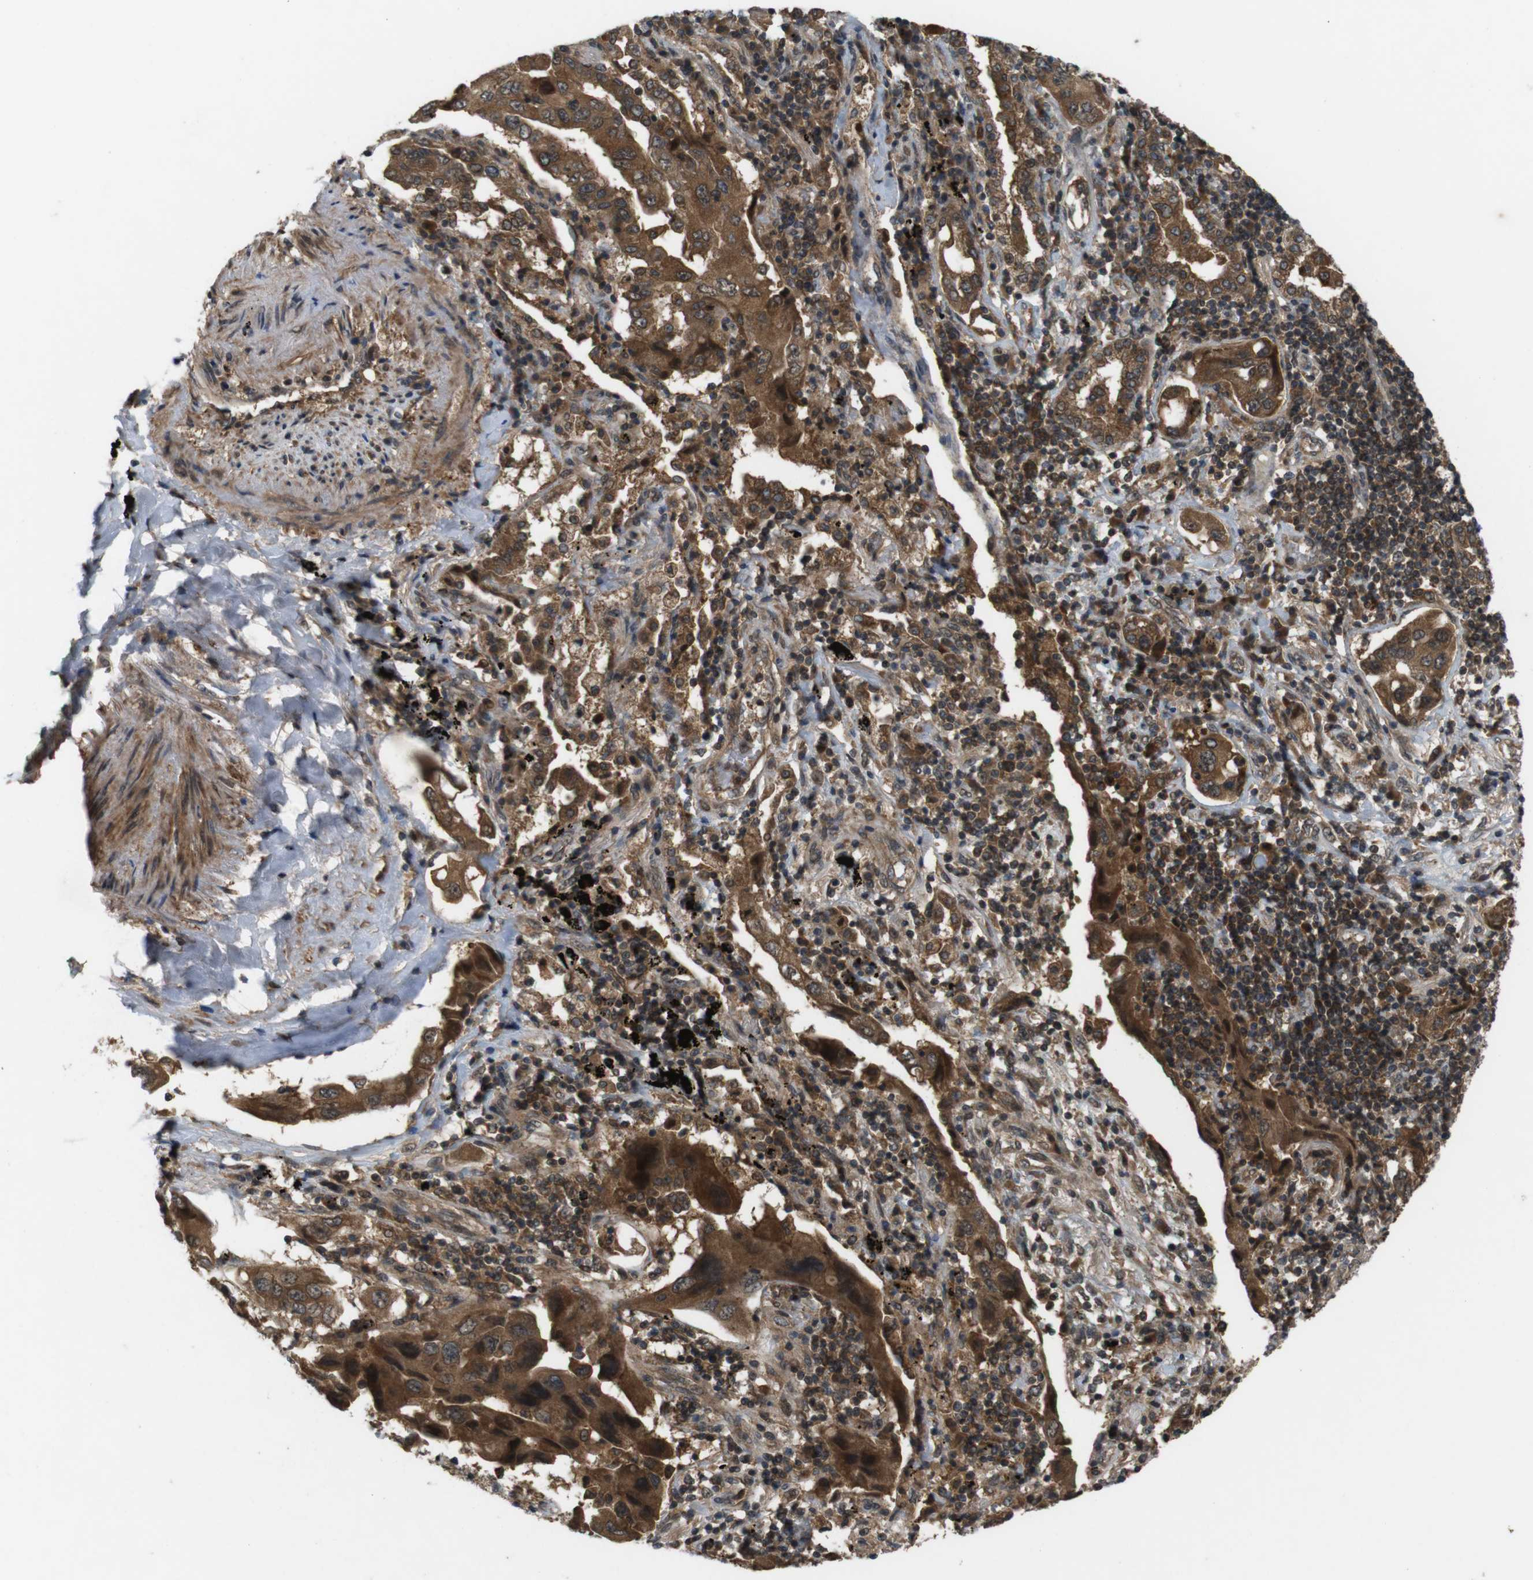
{"staining": {"intensity": "moderate", "quantity": ">75%", "location": "cytoplasmic/membranous"}, "tissue": "lung cancer", "cell_type": "Tumor cells", "image_type": "cancer", "snomed": [{"axis": "morphology", "description": "Adenocarcinoma, NOS"}, {"axis": "topography", "description": "Lung"}], "caption": "Lung adenocarcinoma tissue shows moderate cytoplasmic/membranous expression in about >75% of tumor cells, visualized by immunohistochemistry.", "gene": "NFKBIE", "patient": {"sex": "female", "age": 65}}